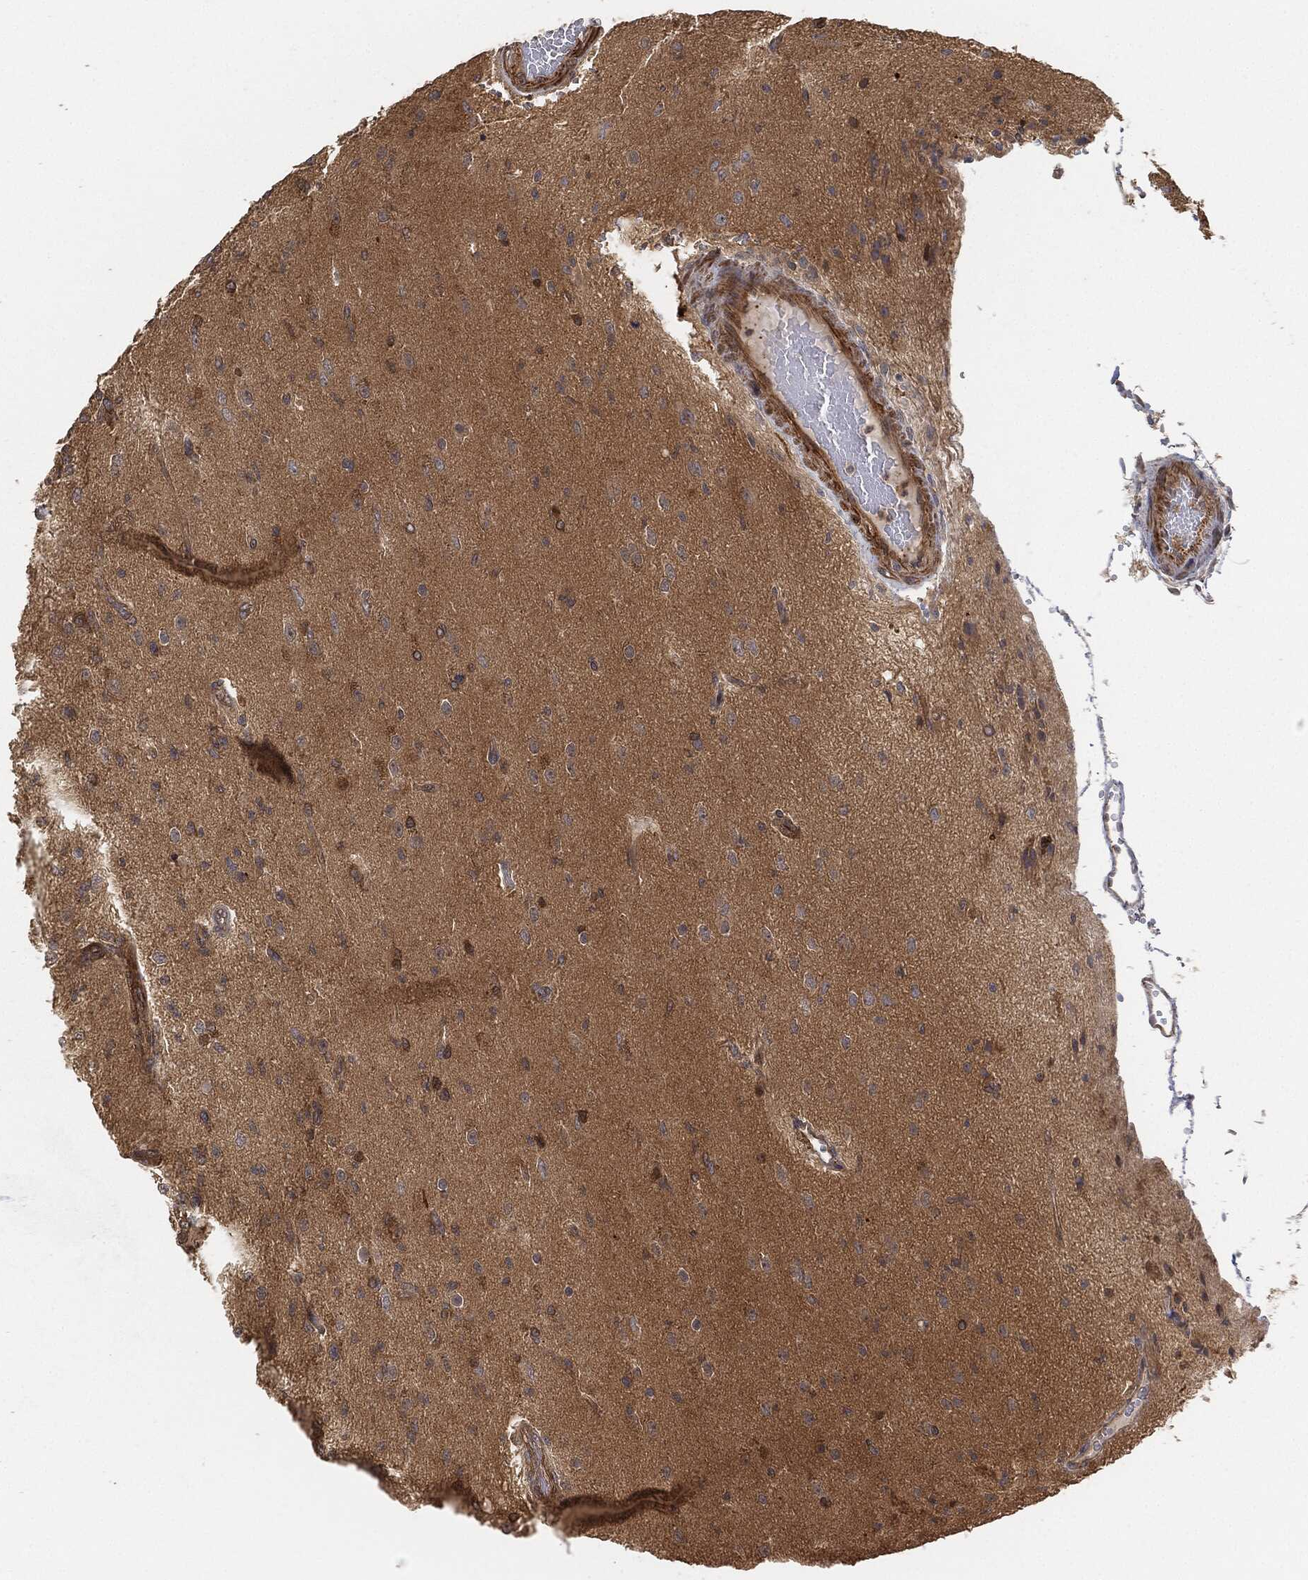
{"staining": {"intensity": "strong", "quantity": "25%-75%", "location": "cytoplasmic/membranous"}, "tissue": "glioma", "cell_type": "Tumor cells", "image_type": "cancer", "snomed": [{"axis": "morphology", "description": "Glioma, malignant, High grade"}, {"axis": "topography", "description": "Brain"}], "caption": "The micrograph reveals staining of glioma, revealing strong cytoplasmic/membranous protein expression (brown color) within tumor cells.", "gene": "TPT1", "patient": {"sex": "male", "age": 56}}